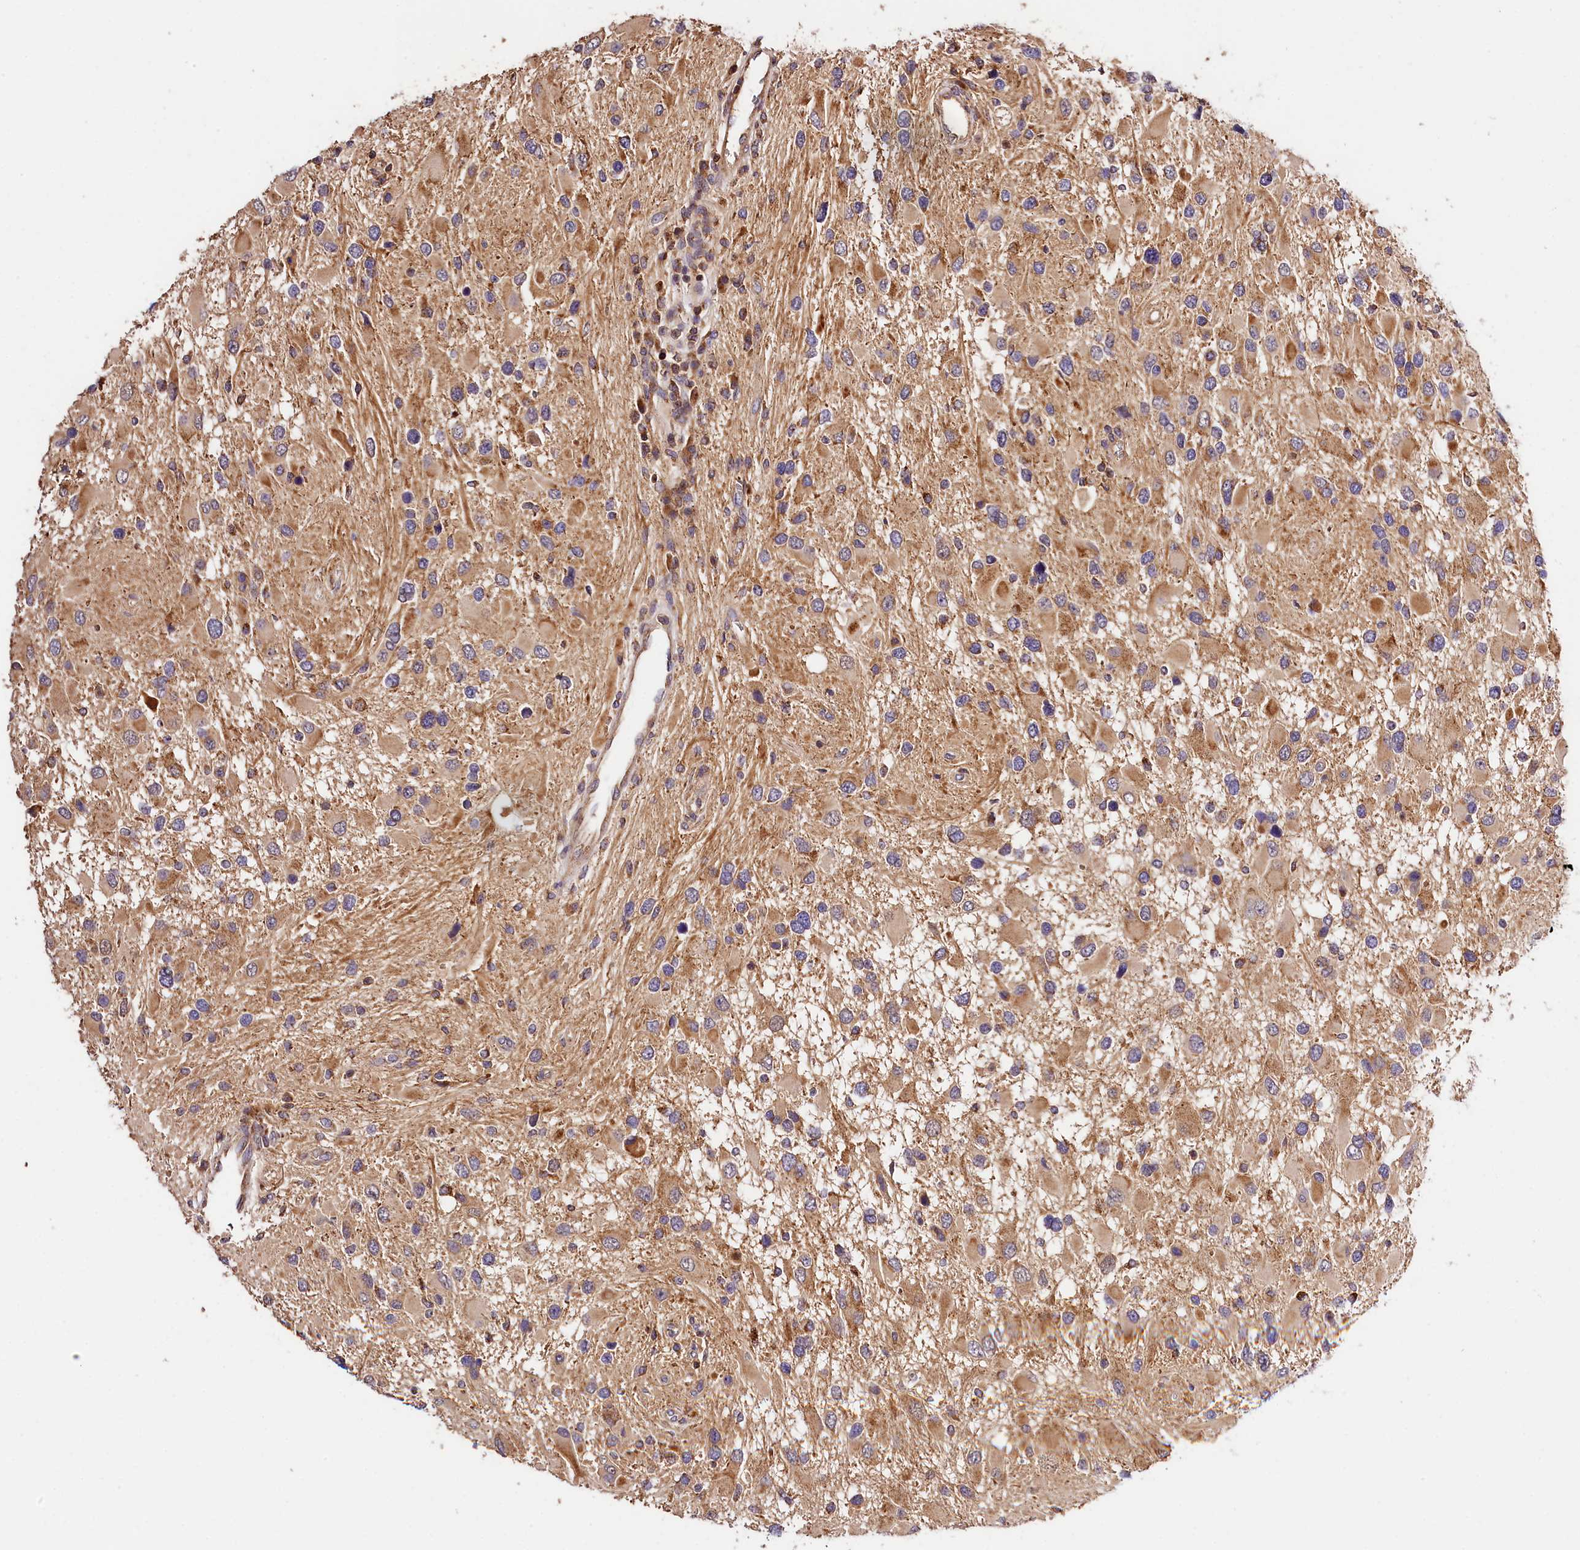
{"staining": {"intensity": "moderate", "quantity": "25%-75%", "location": "cytoplasmic/membranous"}, "tissue": "glioma", "cell_type": "Tumor cells", "image_type": "cancer", "snomed": [{"axis": "morphology", "description": "Glioma, malignant, High grade"}, {"axis": "topography", "description": "Brain"}], "caption": "Immunohistochemistry (IHC) (DAB (3,3'-diaminobenzidine)) staining of glioma displays moderate cytoplasmic/membranous protein positivity in about 25%-75% of tumor cells.", "gene": "KPTN", "patient": {"sex": "male", "age": 53}}